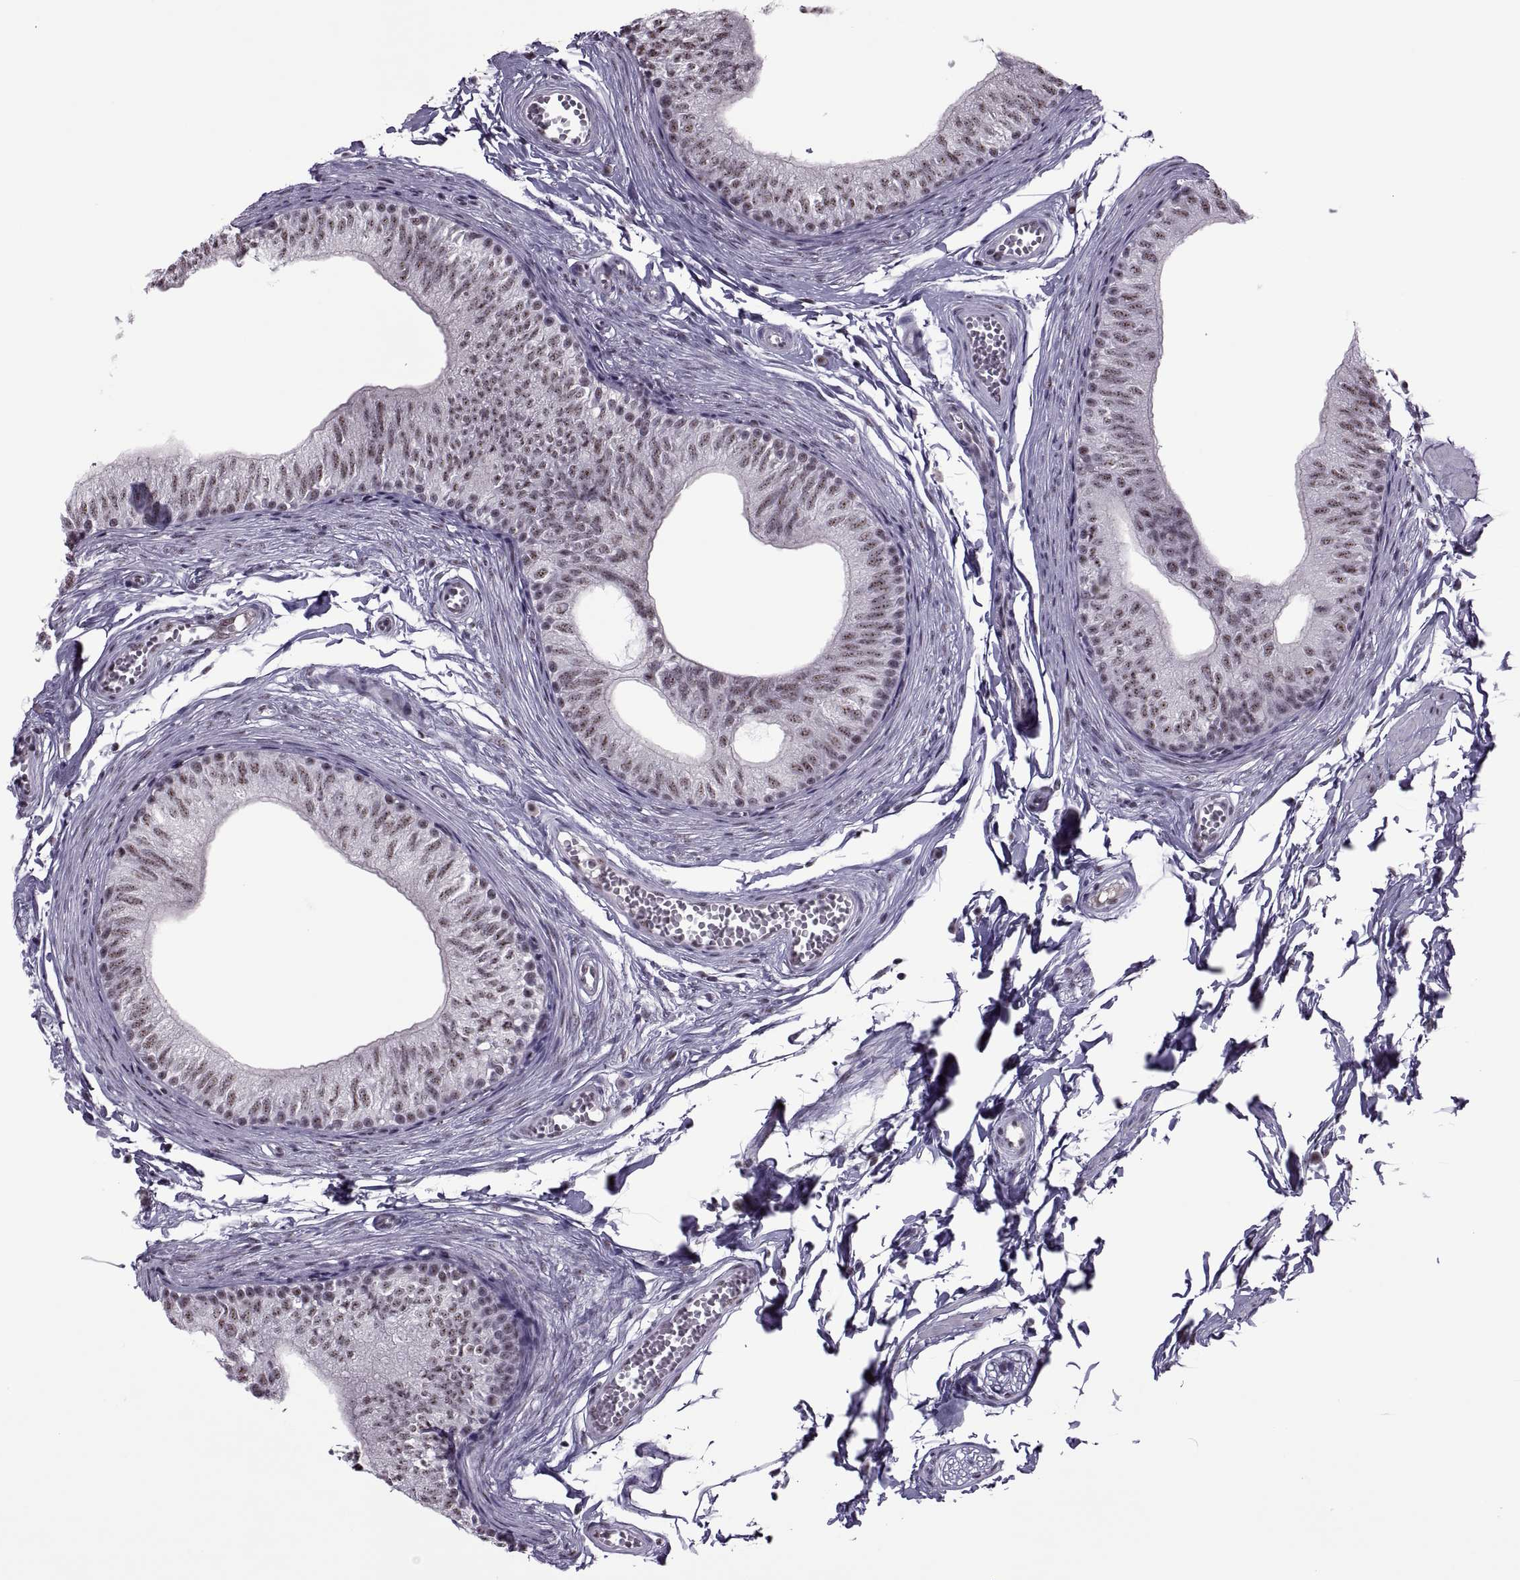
{"staining": {"intensity": "weak", "quantity": ">75%", "location": "nuclear"}, "tissue": "epididymis", "cell_type": "Glandular cells", "image_type": "normal", "snomed": [{"axis": "morphology", "description": "Normal tissue, NOS"}, {"axis": "topography", "description": "Epididymis"}], "caption": "This photomicrograph shows IHC staining of unremarkable human epididymis, with low weak nuclear expression in about >75% of glandular cells.", "gene": "MAGEA4", "patient": {"sex": "male", "age": 22}}